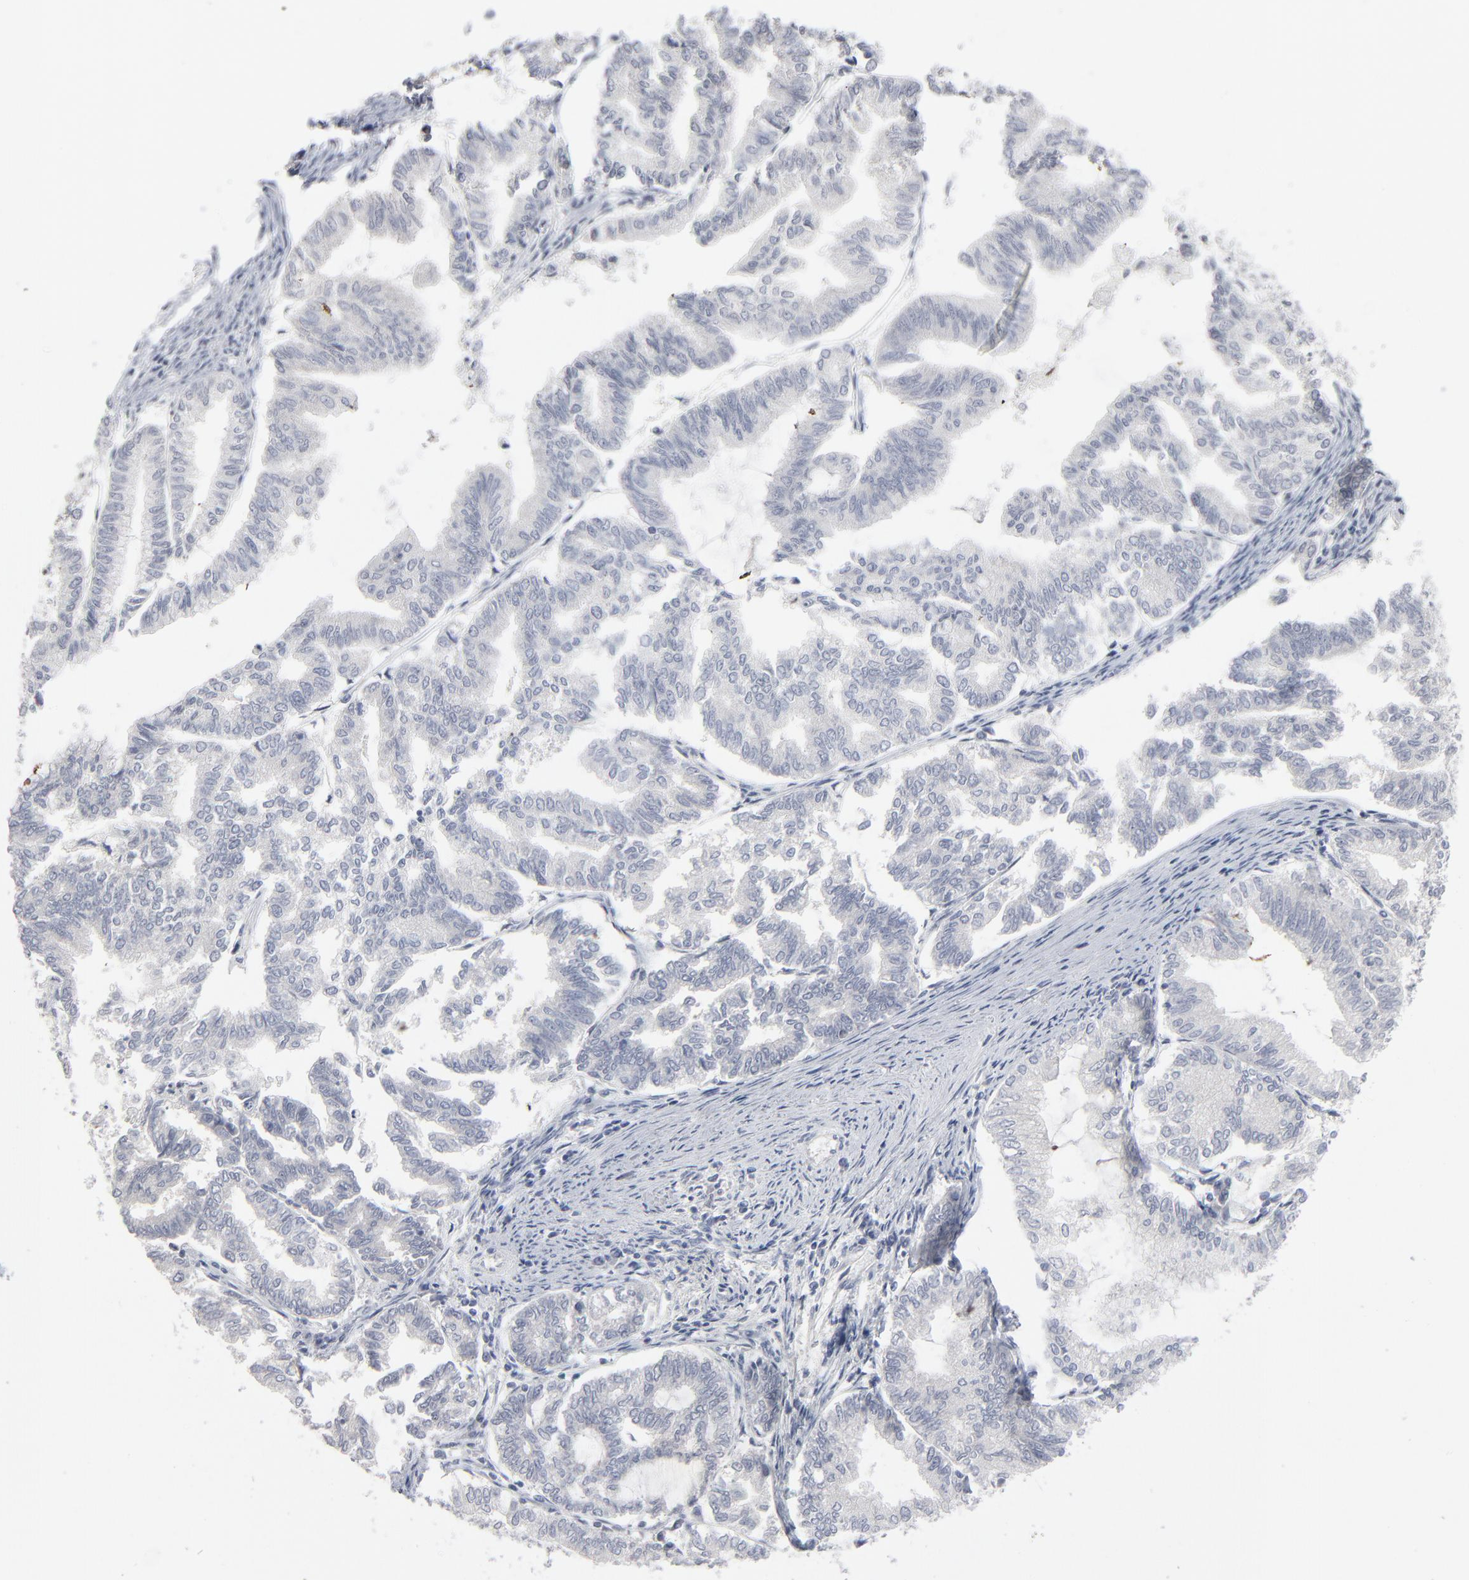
{"staining": {"intensity": "negative", "quantity": "none", "location": "none"}, "tissue": "endometrial cancer", "cell_type": "Tumor cells", "image_type": "cancer", "snomed": [{"axis": "morphology", "description": "Adenocarcinoma, NOS"}, {"axis": "topography", "description": "Endometrium"}], "caption": "This is an IHC image of human endometrial cancer. There is no positivity in tumor cells.", "gene": "FOXN2", "patient": {"sex": "female", "age": 79}}